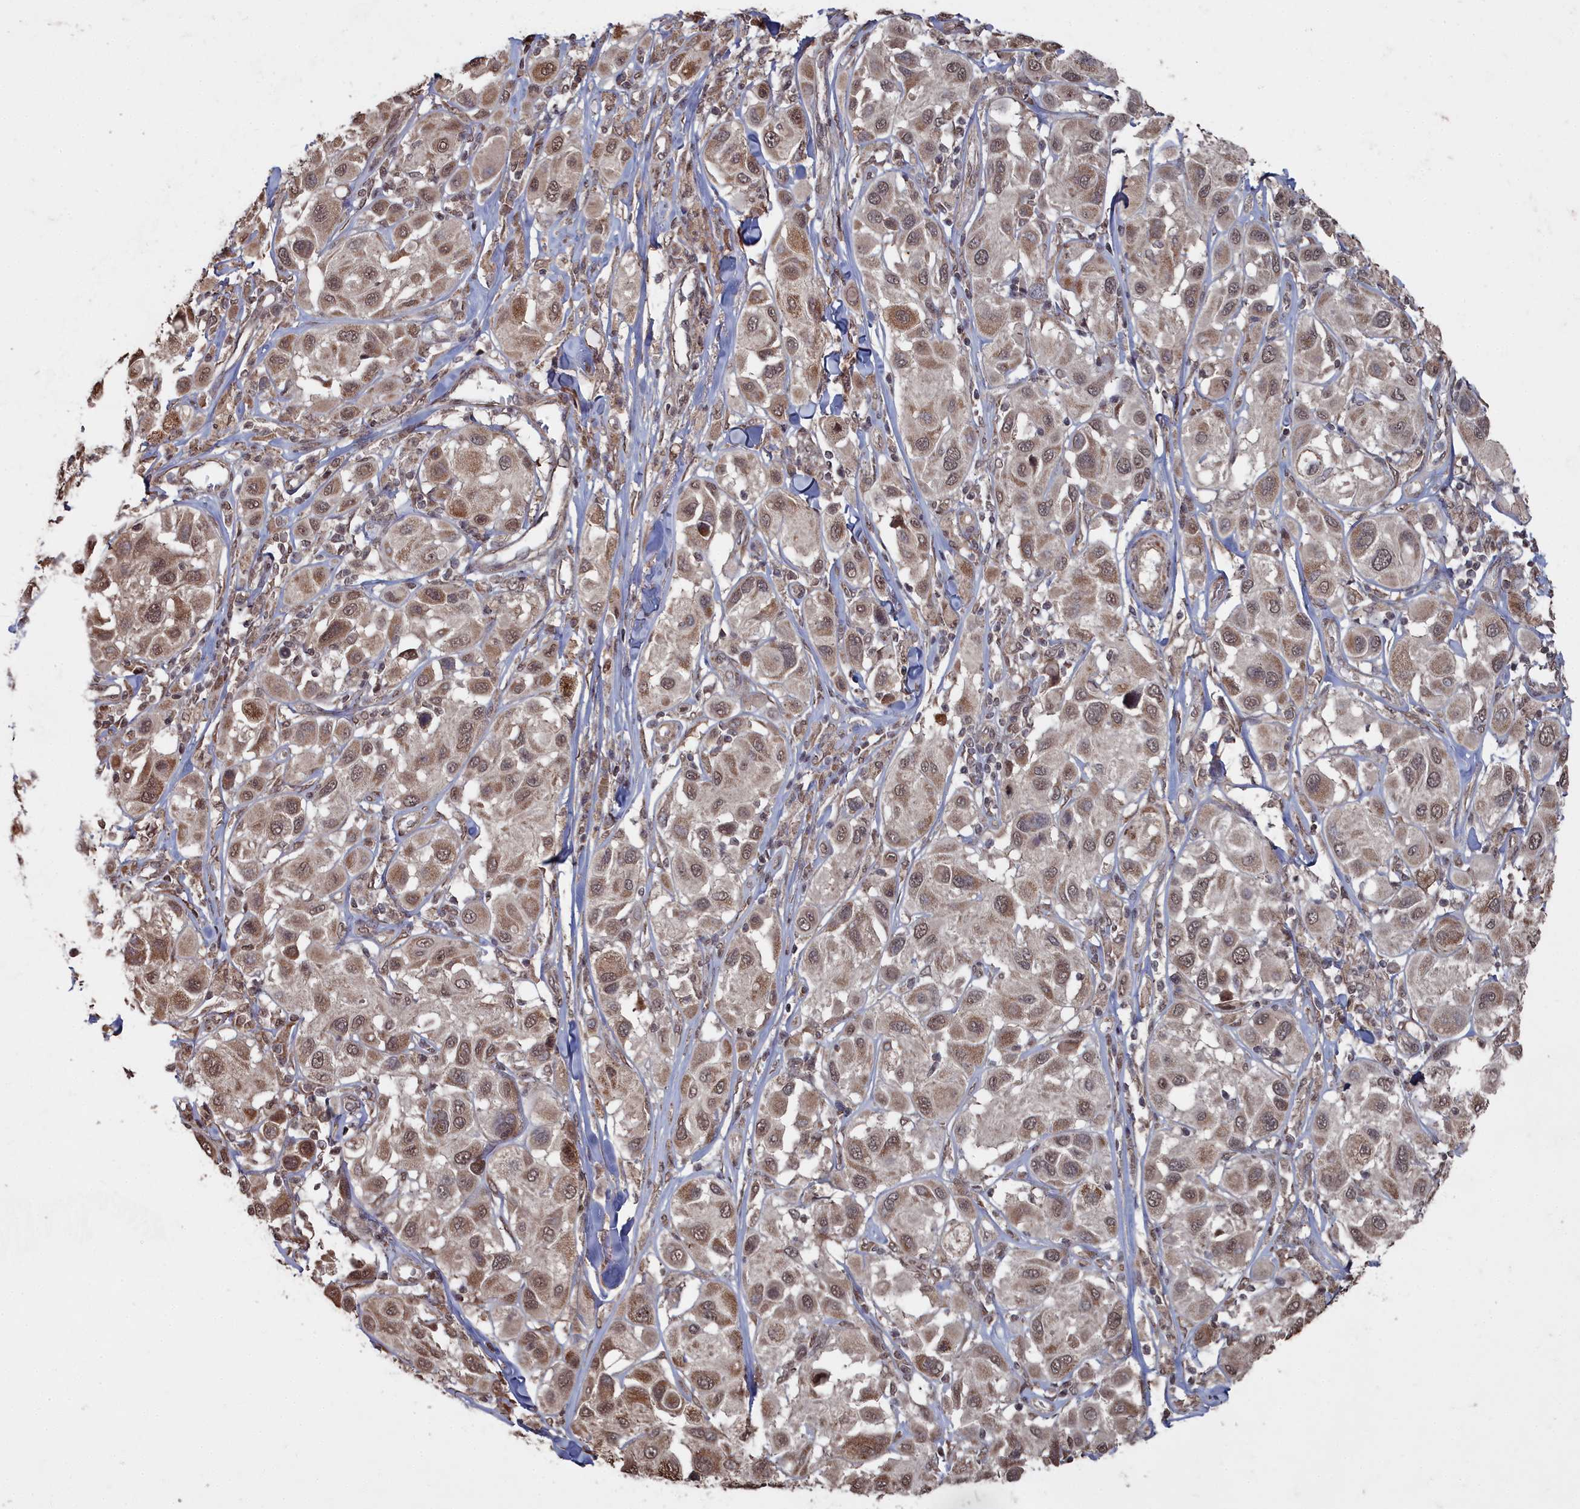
{"staining": {"intensity": "moderate", "quantity": ">75%", "location": "cytoplasmic/membranous,nuclear"}, "tissue": "melanoma", "cell_type": "Tumor cells", "image_type": "cancer", "snomed": [{"axis": "morphology", "description": "Malignant melanoma, Metastatic site"}, {"axis": "topography", "description": "Skin"}], "caption": "A medium amount of moderate cytoplasmic/membranous and nuclear staining is identified in approximately >75% of tumor cells in melanoma tissue.", "gene": "CCNP", "patient": {"sex": "male", "age": 41}}